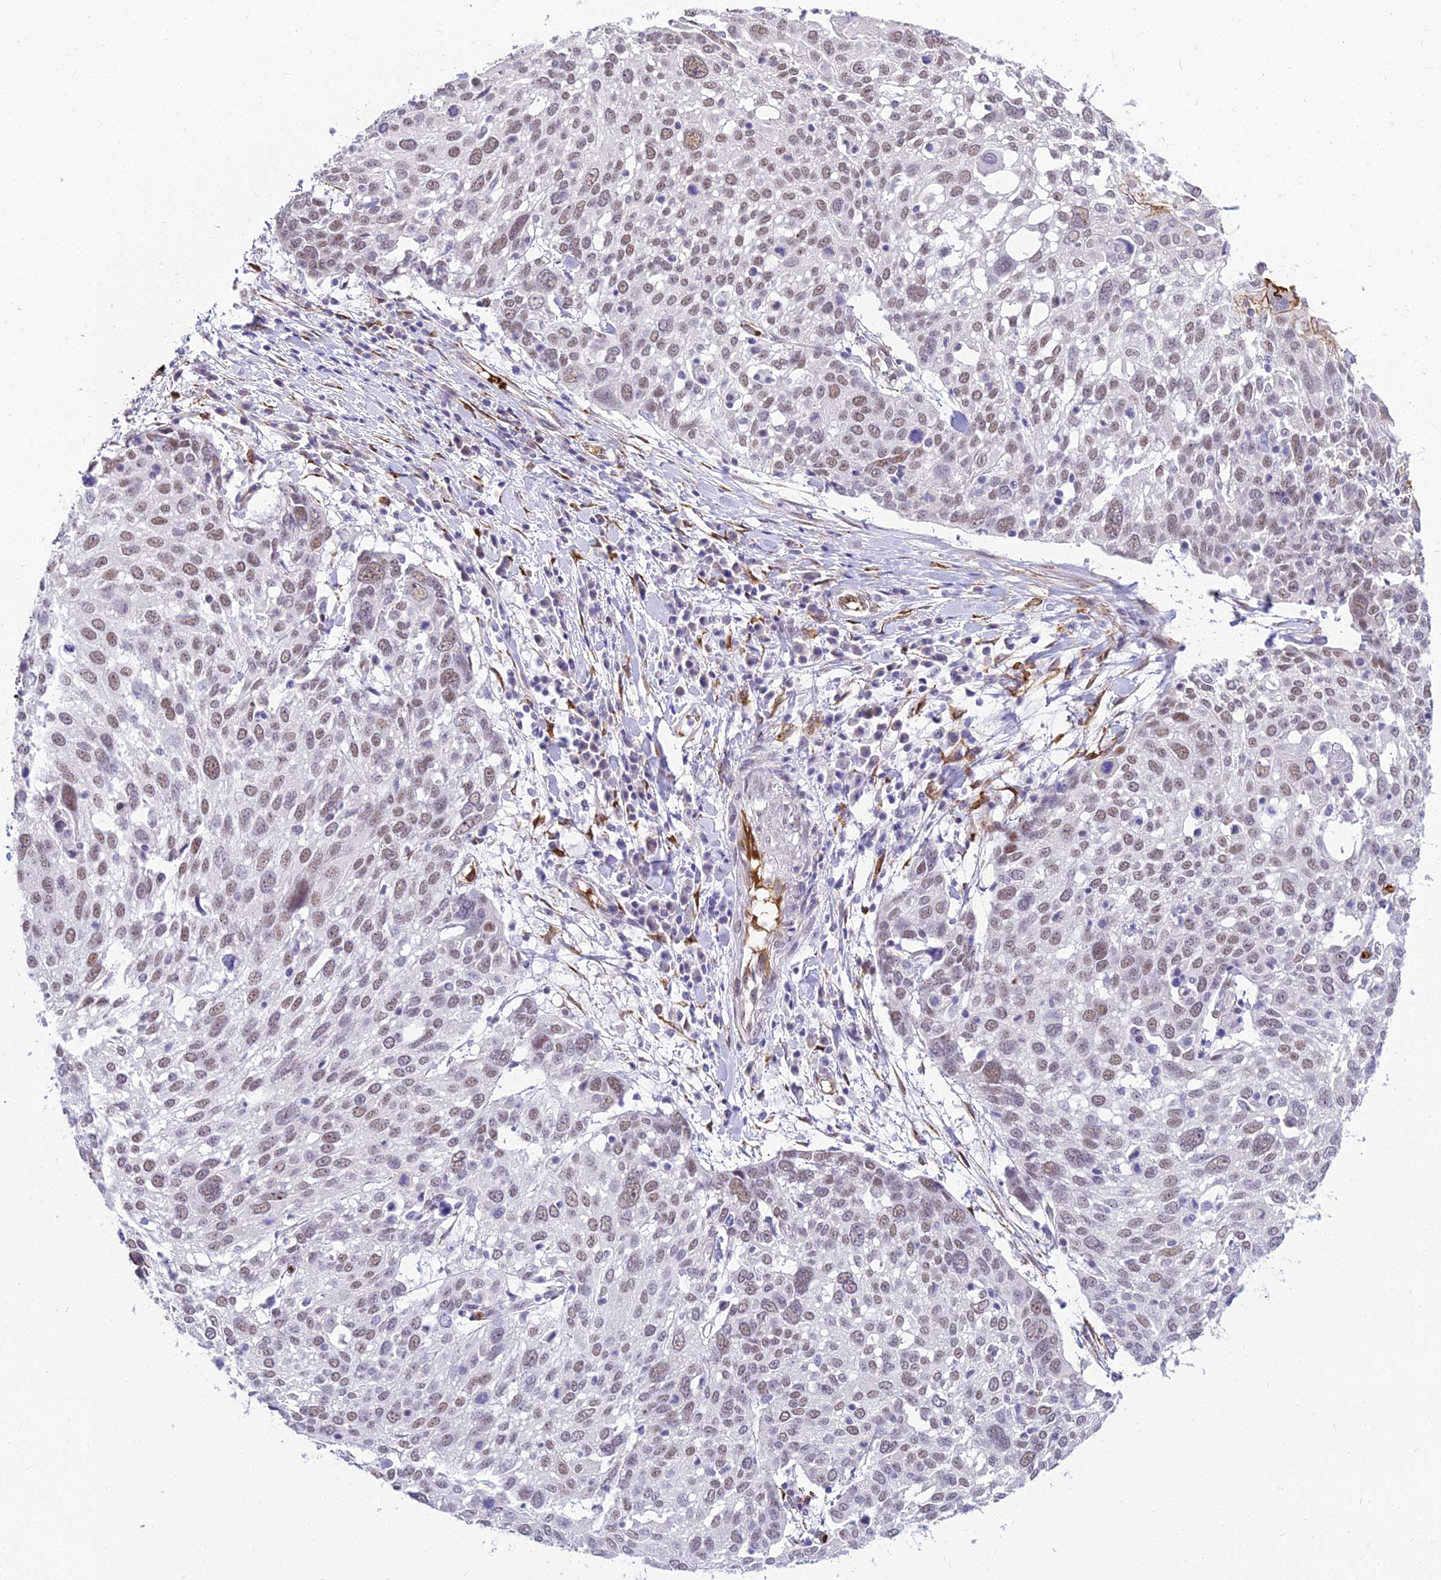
{"staining": {"intensity": "weak", "quantity": ">75%", "location": "nuclear"}, "tissue": "lung cancer", "cell_type": "Tumor cells", "image_type": "cancer", "snomed": [{"axis": "morphology", "description": "Squamous cell carcinoma, NOS"}, {"axis": "topography", "description": "Lung"}], "caption": "This is an image of IHC staining of lung cancer (squamous cell carcinoma), which shows weak positivity in the nuclear of tumor cells.", "gene": "BCL9", "patient": {"sex": "male", "age": 65}}